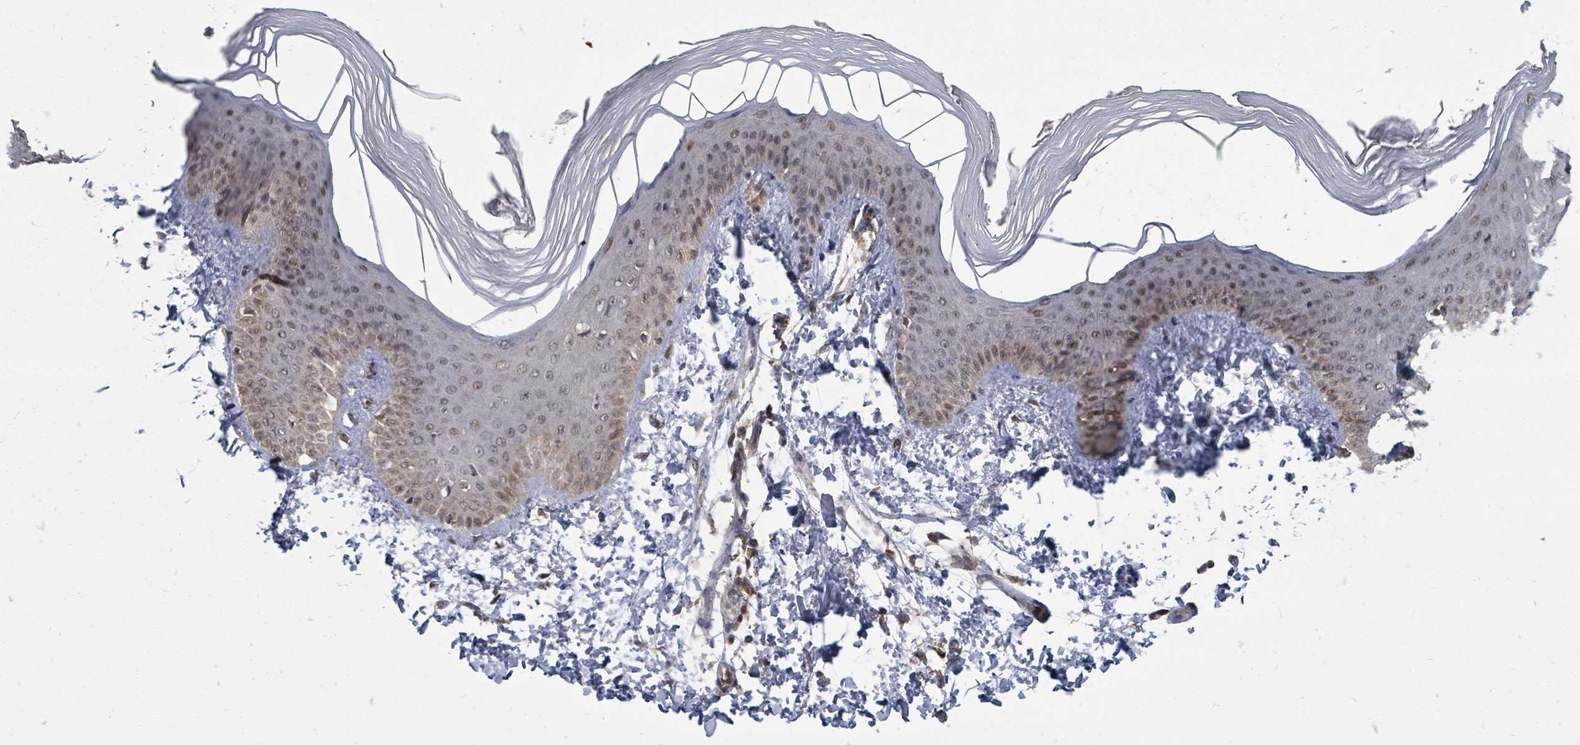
{"staining": {"intensity": "moderate", "quantity": "<25%", "location": "nuclear"}, "tissue": "skin", "cell_type": "Epidermal cells", "image_type": "normal", "snomed": [{"axis": "morphology", "description": "Normal tissue, NOS"}, {"axis": "morphology", "description": "Inflammation, NOS"}, {"axis": "topography", "description": "Soft tissue"}, {"axis": "topography", "description": "Anal"}], "caption": "Moderate nuclear protein staining is present in about <25% of epidermal cells in skin.", "gene": "MAGOHB", "patient": {"sex": "female", "age": 15}}